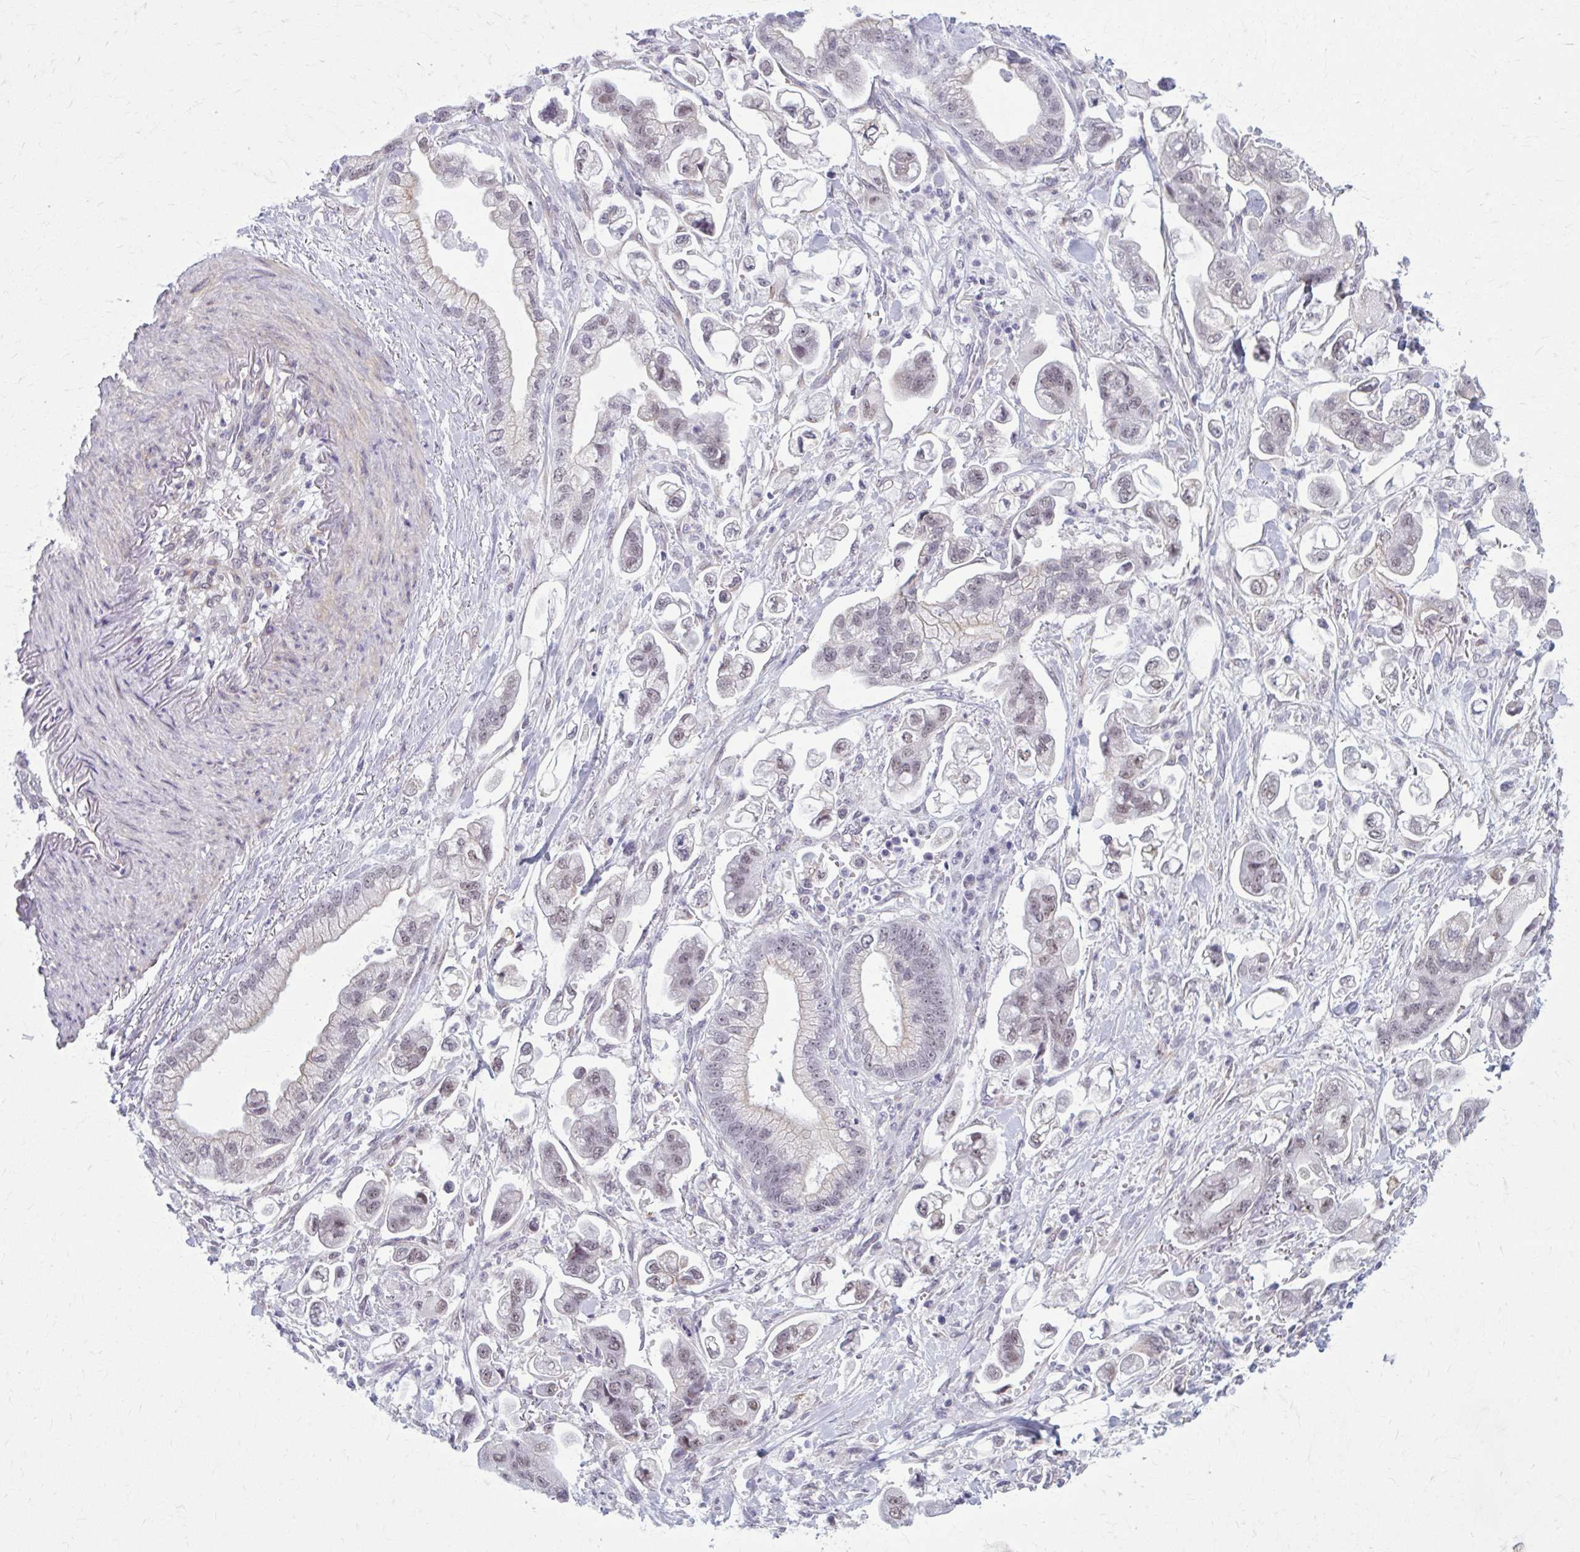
{"staining": {"intensity": "weak", "quantity": "<25%", "location": "nuclear"}, "tissue": "stomach cancer", "cell_type": "Tumor cells", "image_type": "cancer", "snomed": [{"axis": "morphology", "description": "Adenocarcinoma, NOS"}, {"axis": "topography", "description": "Stomach"}], "caption": "Immunohistochemistry (IHC) of stomach cancer reveals no positivity in tumor cells. (Stains: DAB (3,3'-diaminobenzidine) IHC with hematoxylin counter stain, Microscopy: brightfield microscopy at high magnification).", "gene": "NUMBL", "patient": {"sex": "male", "age": 62}}